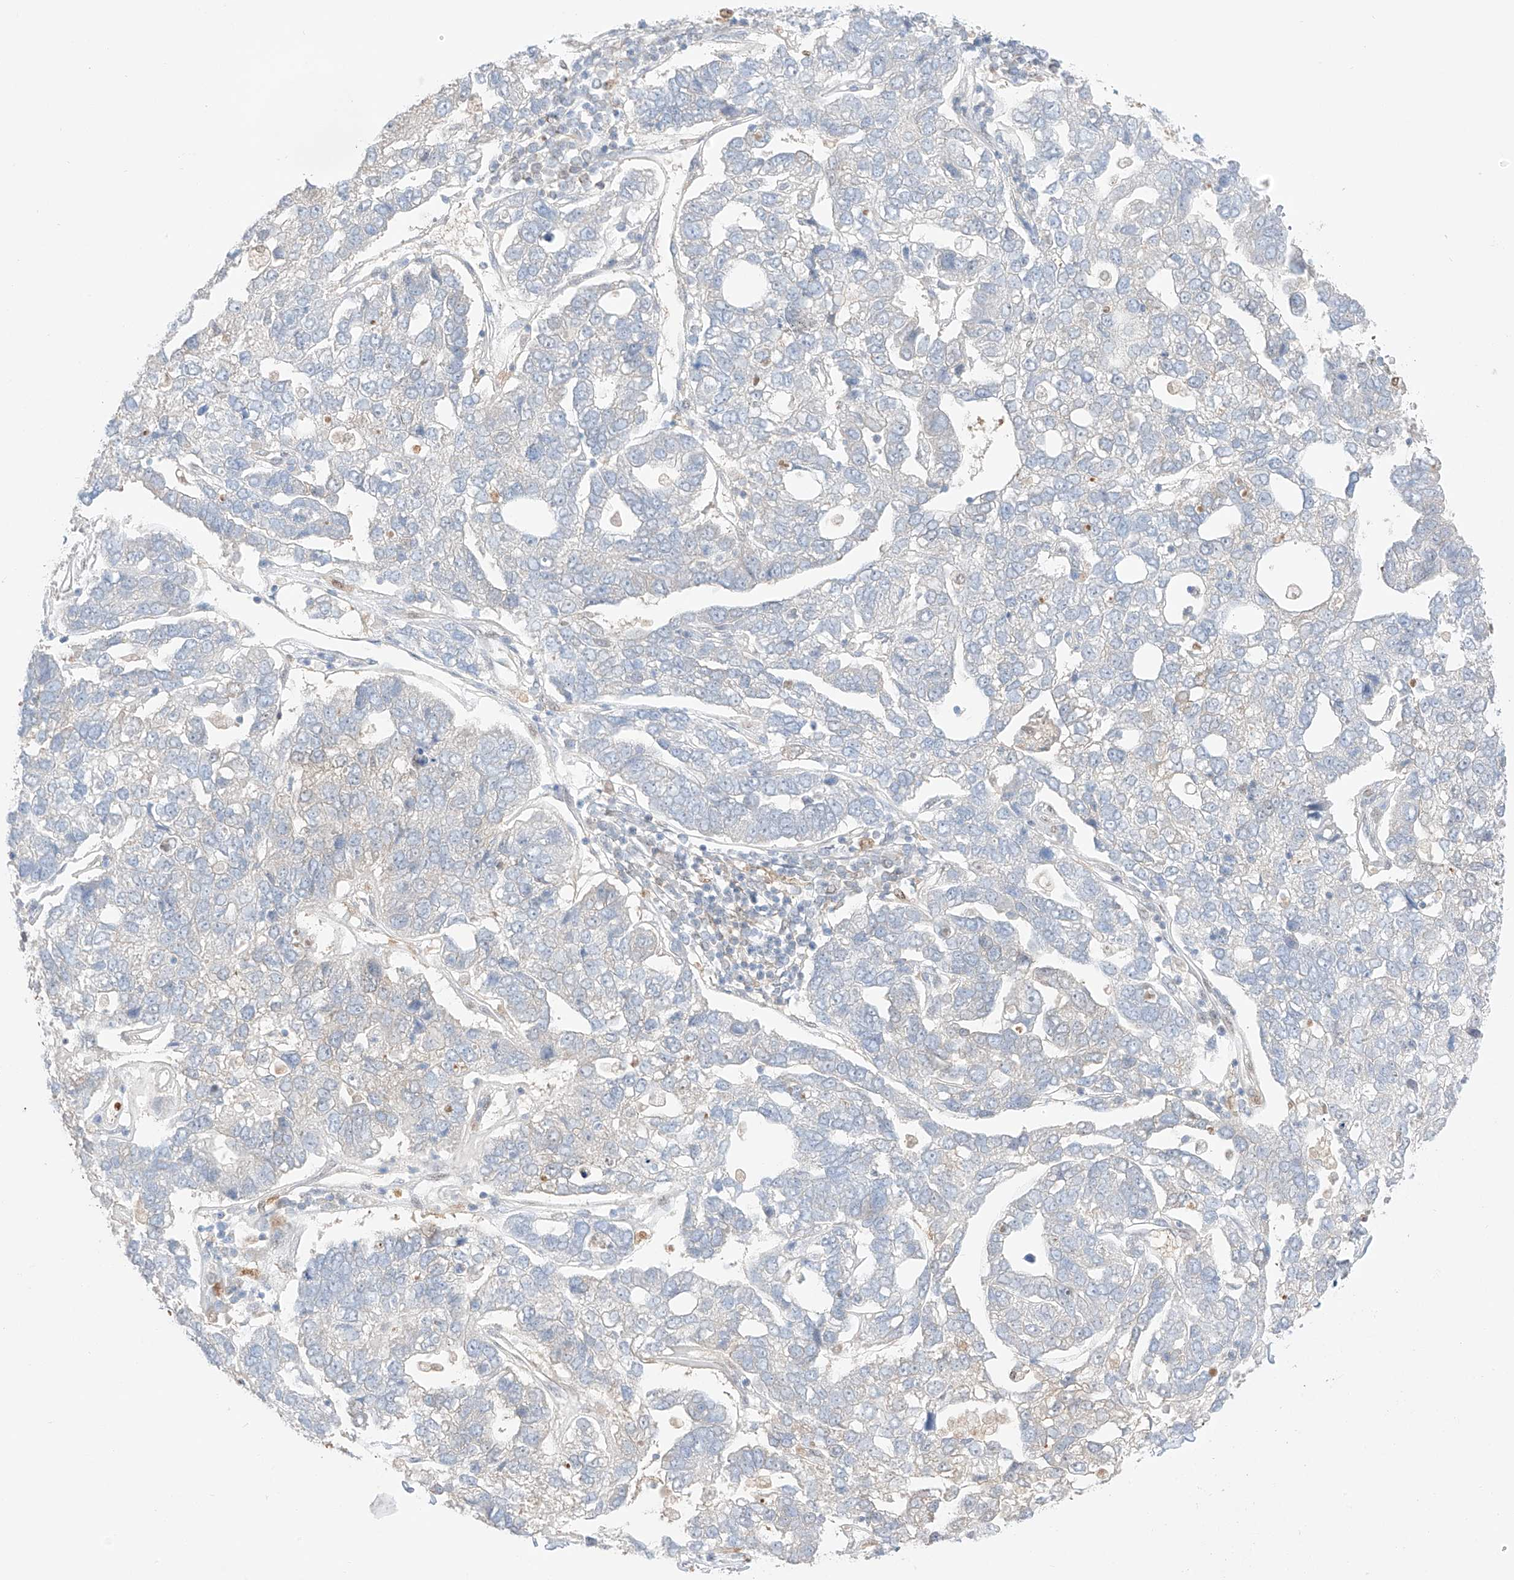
{"staining": {"intensity": "negative", "quantity": "none", "location": "none"}, "tissue": "pancreatic cancer", "cell_type": "Tumor cells", "image_type": "cancer", "snomed": [{"axis": "morphology", "description": "Adenocarcinoma, NOS"}, {"axis": "topography", "description": "Pancreas"}], "caption": "A high-resolution image shows IHC staining of adenocarcinoma (pancreatic), which shows no significant staining in tumor cells. (DAB (3,3'-diaminobenzidine) IHC visualized using brightfield microscopy, high magnification).", "gene": "APIP", "patient": {"sex": "female", "age": 61}}